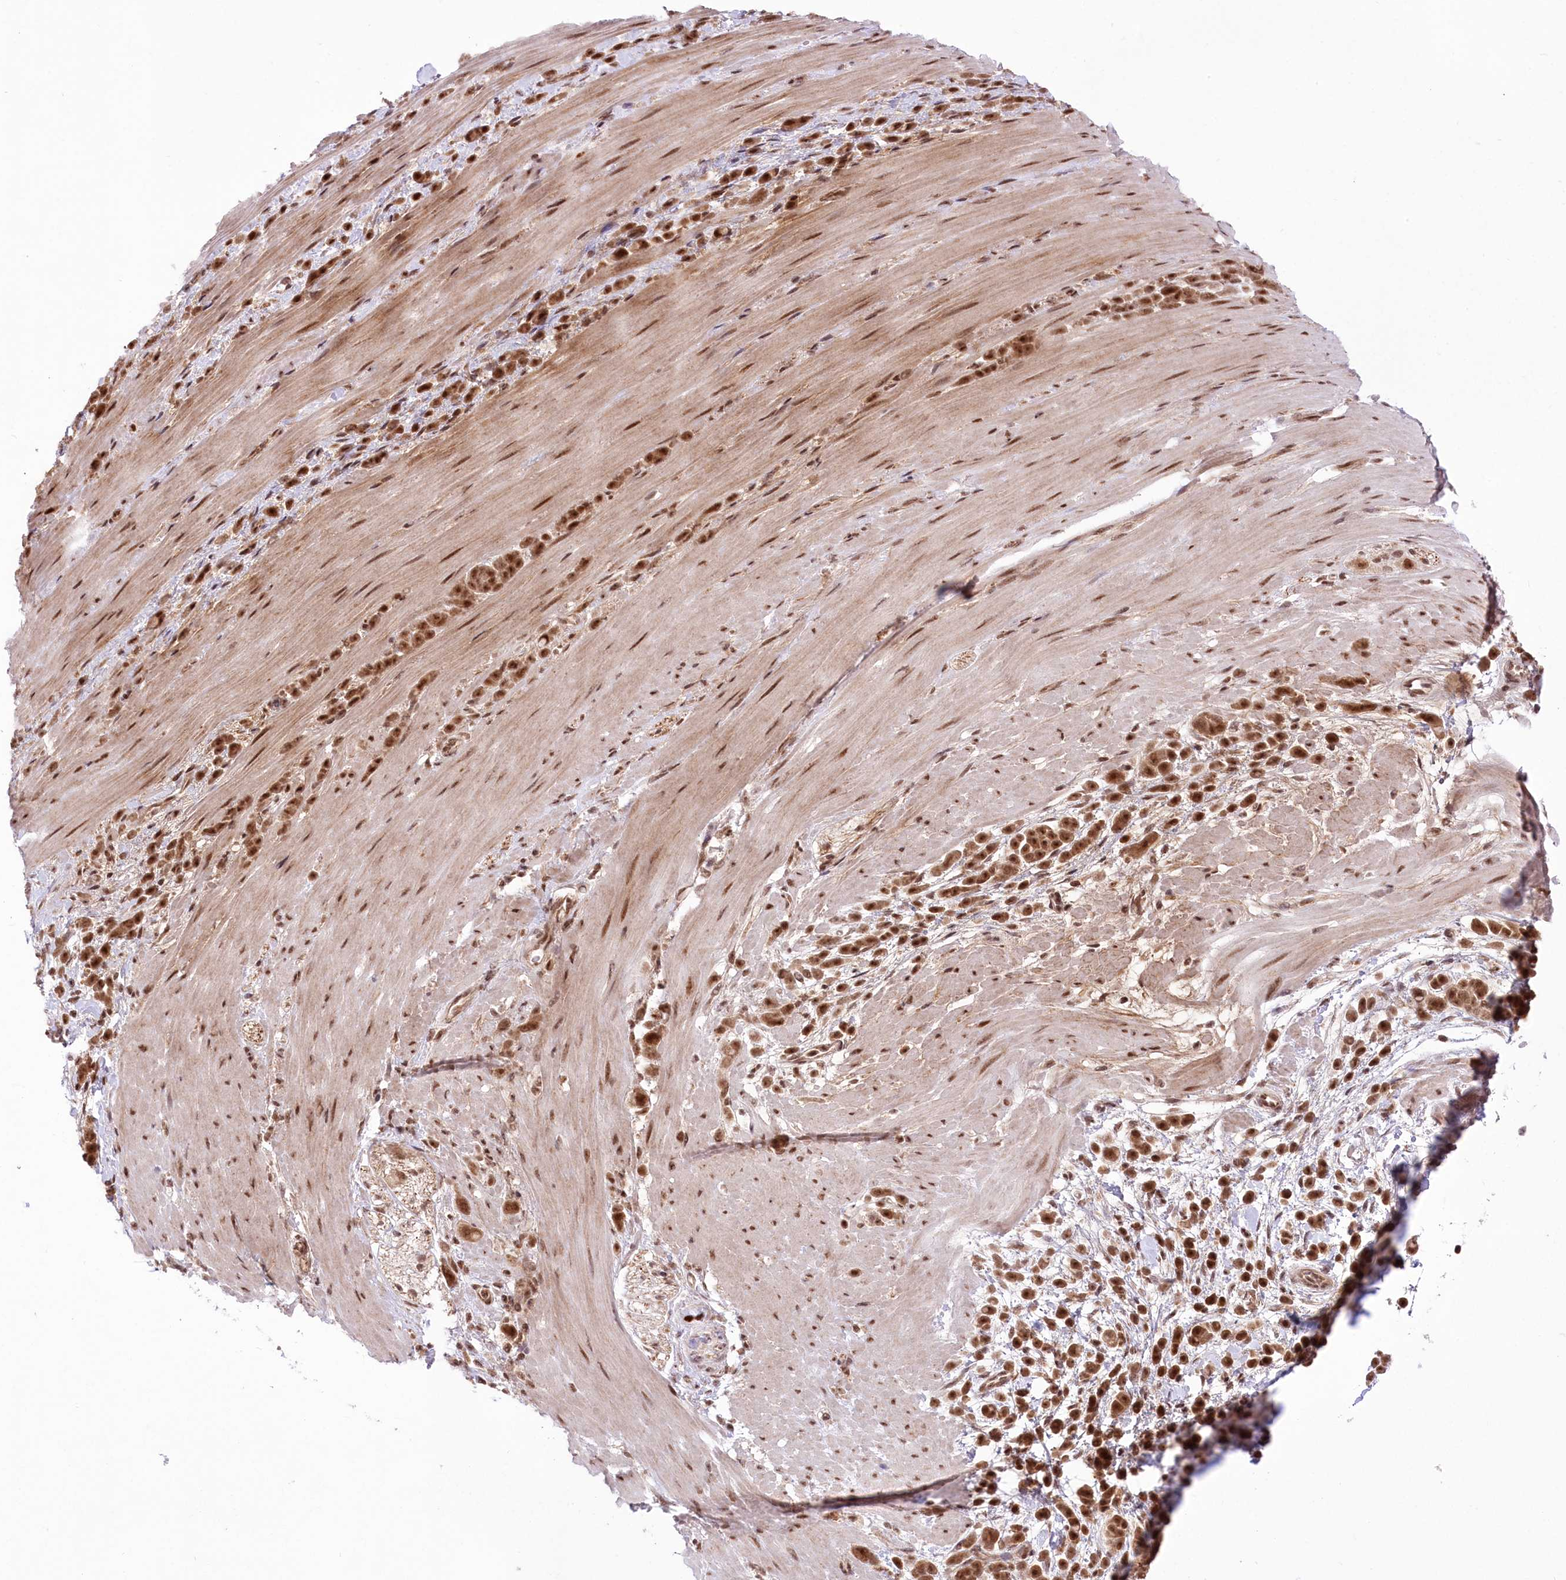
{"staining": {"intensity": "strong", "quantity": ">75%", "location": "cytoplasmic/membranous,nuclear"}, "tissue": "pancreatic cancer", "cell_type": "Tumor cells", "image_type": "cancer", "snomed": [{"axis": "morphology", "description": "Normal tissue, NOS"}, {"axis": "morphology", "description": "Adenocarcinoma, NOS"}, {"axis": "topography", "description": "Pancreas"}], "caption": "Pancreatic adenocarcinoma stained with a brown dye exhibits strong cytoplasmic/membranous and nuclear positive staining in approximately >75% of tumor cells.", "gene": "ZMAT2", "patient": {"sex": "female", "age": 64}}